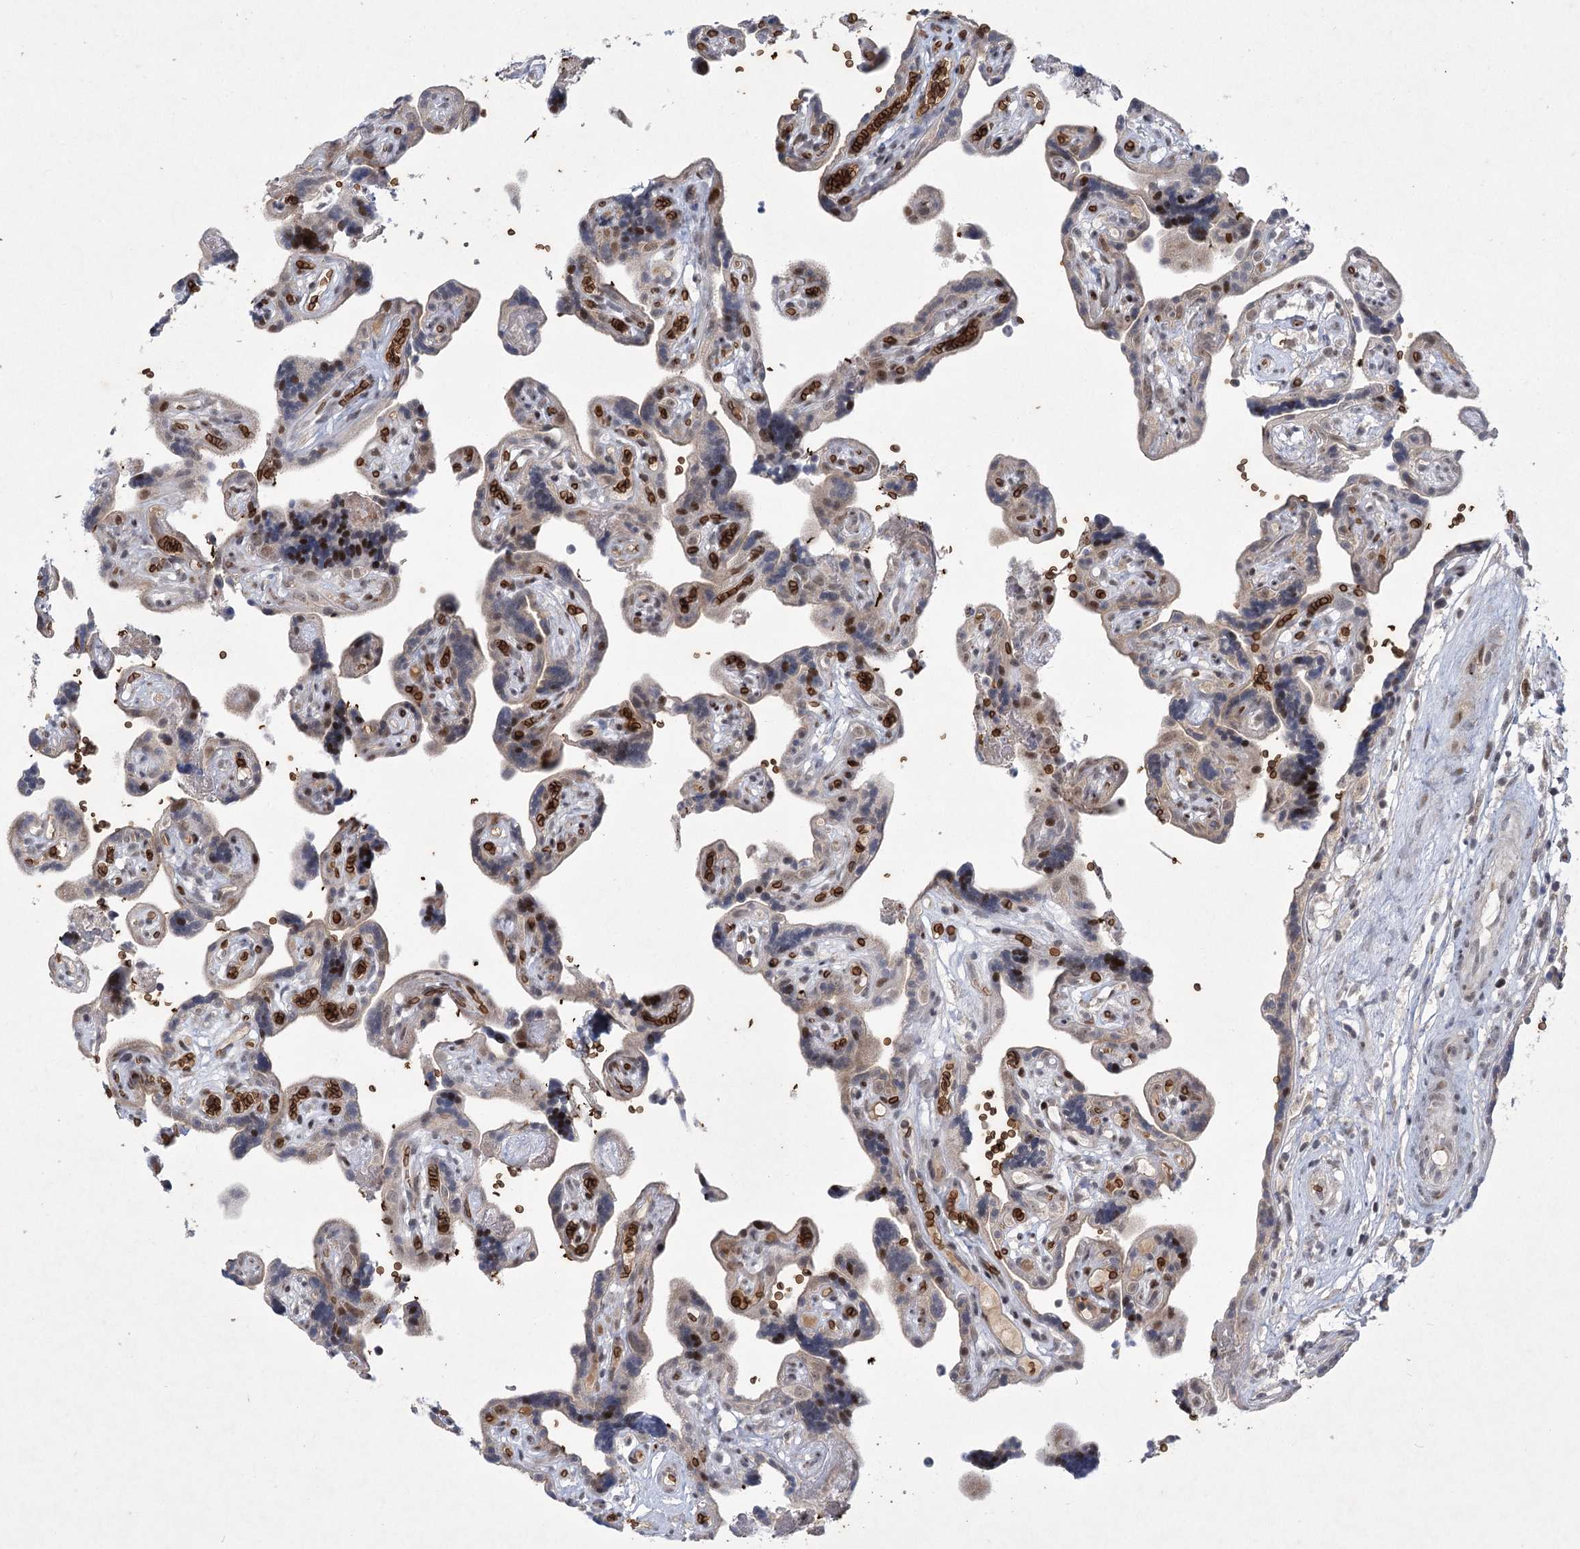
{"staining": {"intensity": "moderate", "quantity": "<25%", "location": "cytoplasmic/membranous,nuclear"}, "tissue": "placenta", "cell_type": "Decidual cells", "image_type": "normal", "snomed": [{"axis": "morphology", "description": "Normal tissue, NOS"}, {"axis": "topography", "description": "Placenta"}], "caption": "Placenta was stained to show a protein in brown. There is low levels of moderate cytoplasmic/membranous,nuclear positivity in about <25% of decidual cells. (IHC, brightfield microscopy, high magnification).", "gene": "NSMCE4A", "patient": {"sex": "female", "age": 30}}